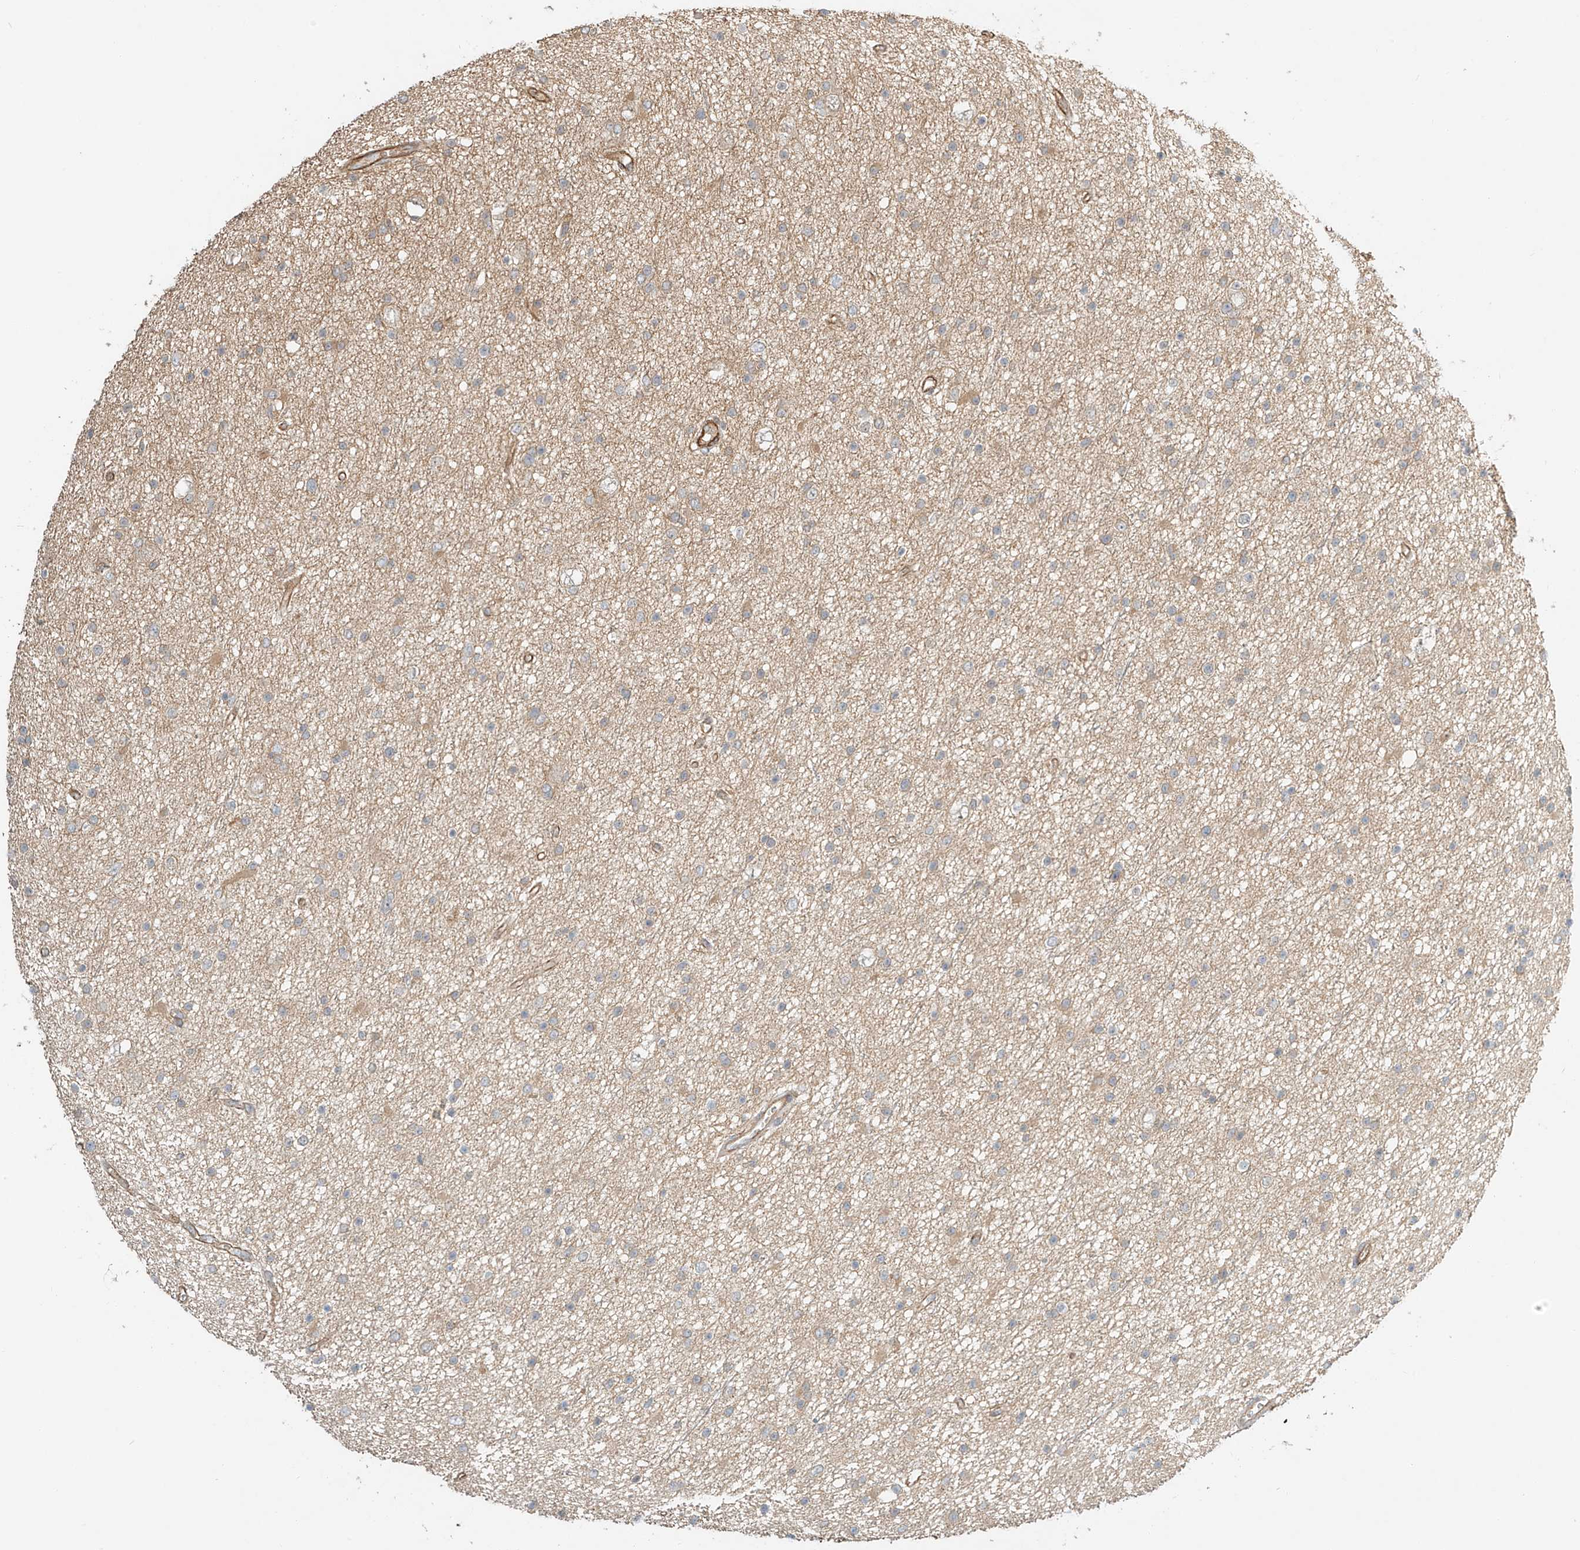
{"staining": {"intensity": "weak", "quantity": "<25%", "location": "cytoplasmic/membranous"}, "tissue": "glioma", "cell_type": "Tumor cells", "image_type": "cancer", "snomed": [{"axis": "morphology", "description": "Glioma, malignant, Low grade"}, {"axis": "topography", "description": "Cerebral cortex"}], "caption": "Immunohistochemical staining of glioma reveals no significant expression in tumor cells.", "gene": "CSMD3", "patient": {"sex": "female", "age": 39}}